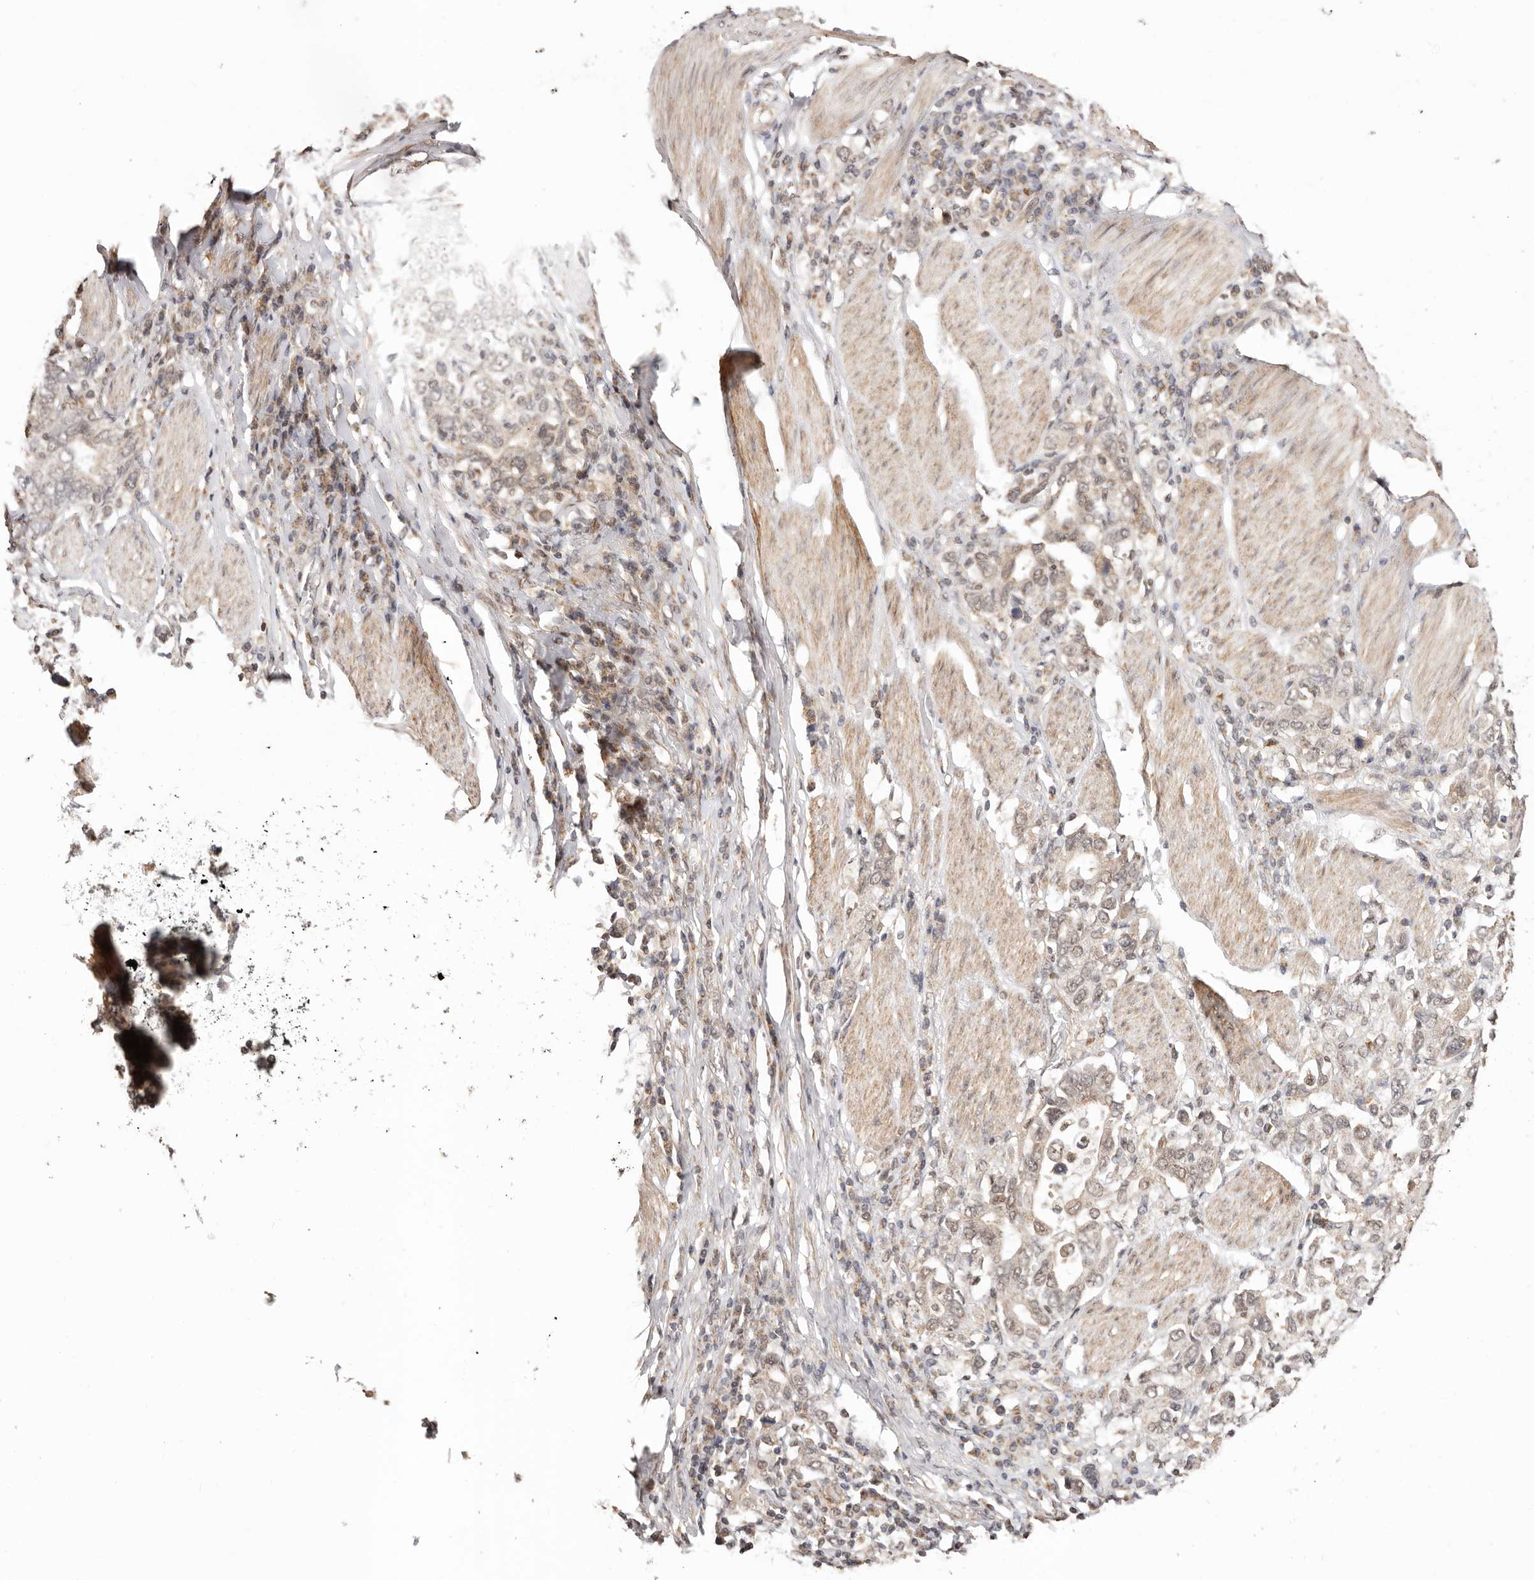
{"staining": {"intensity": "weak", "quantity": "<25%", "location": "nuclear"}, "tissue": "stomach cancer", "cell_type": "Tumor cells", "image_type": "cancer", "snomed": [{"axis": "morphology", "description": "Adenocarcinoma, NOS"}, {"axis": "topography", "description": "Stomach, upper"}], "caption": "A histopathology image of stomach cancer stained for a protein shows no brown staining in tumor cells. Nuclei are stained in blue.", "gene": "CTNNBL1", "patient": {"sex": "male", "age": 62}}